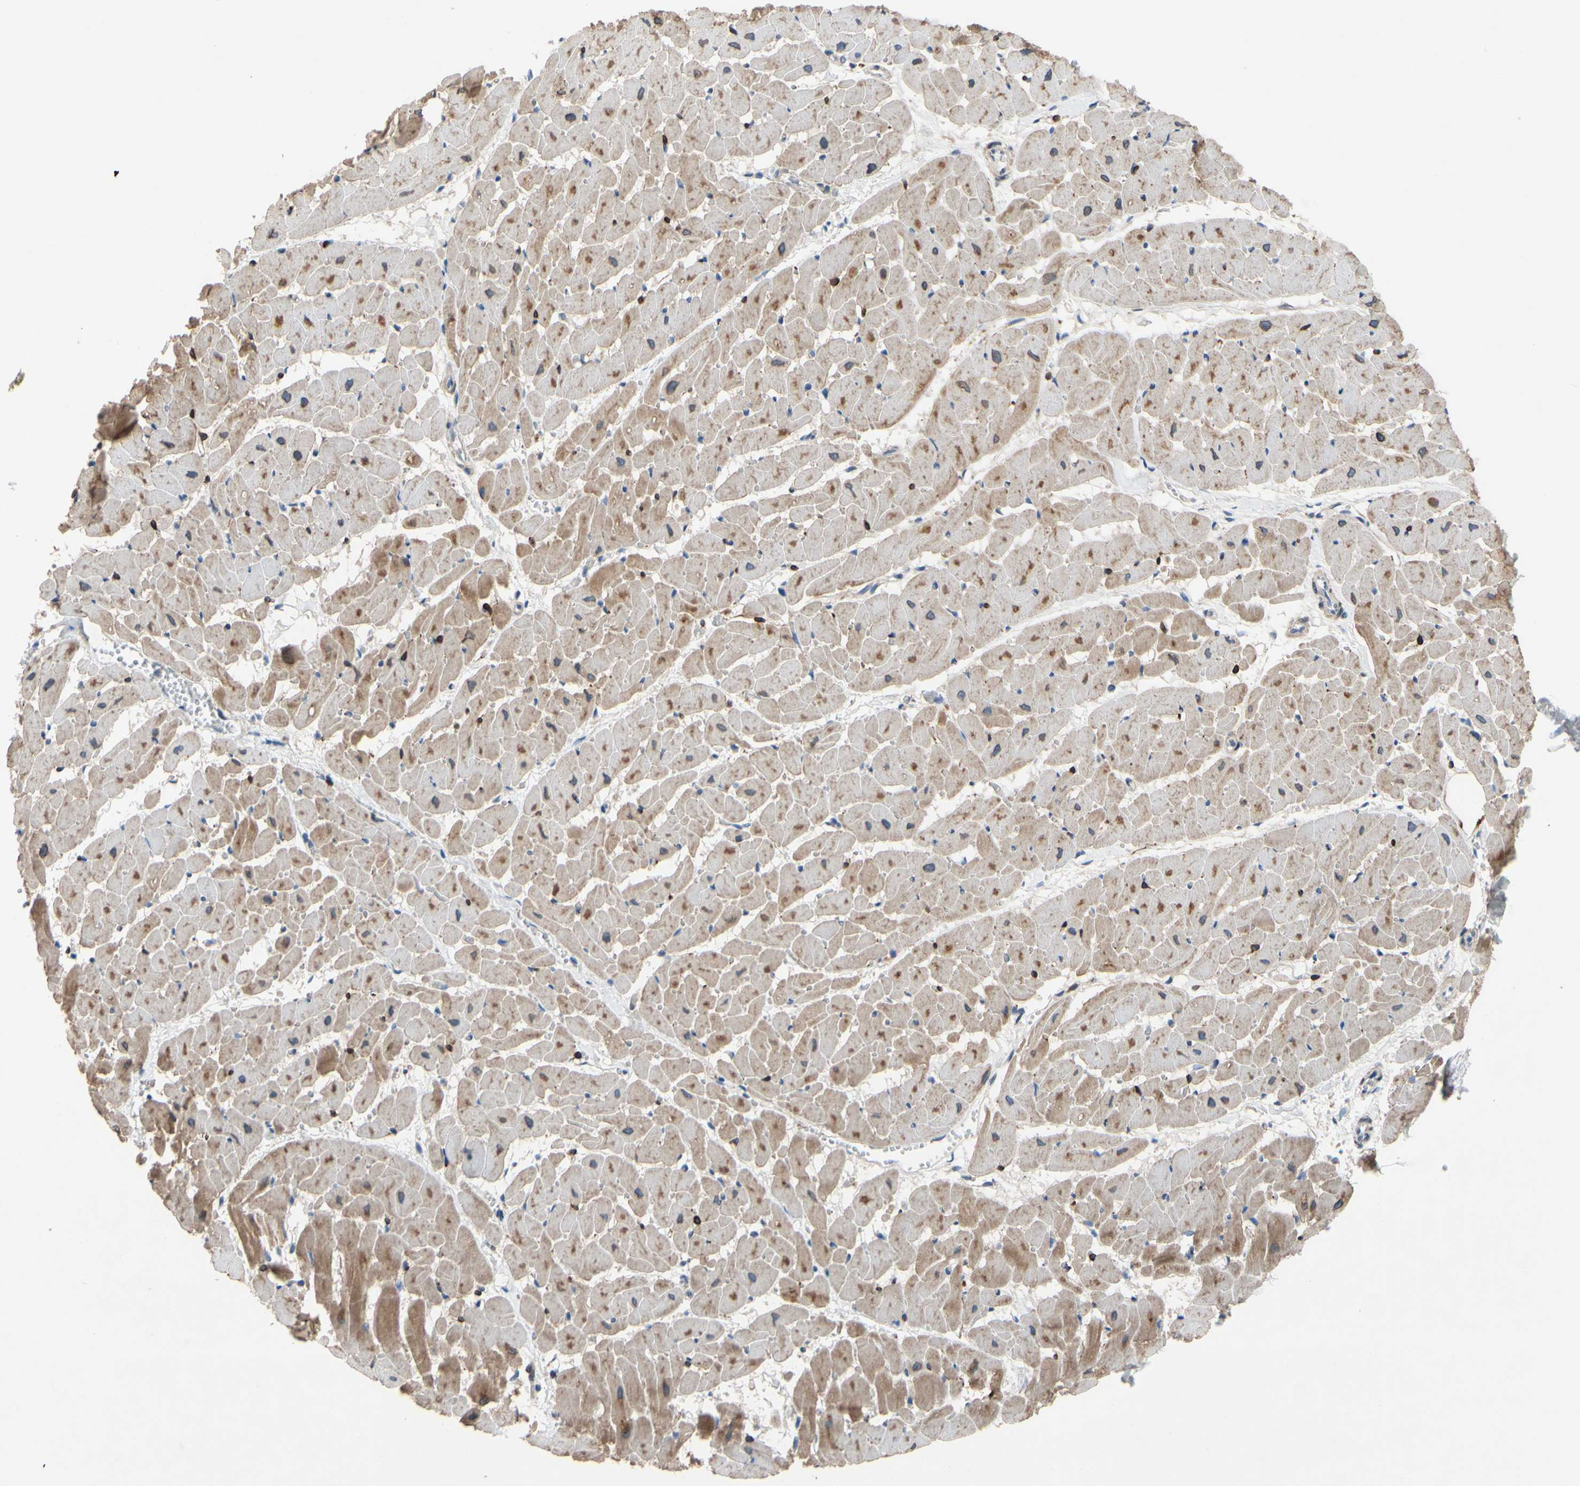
{"staining": {"intensity": "moderate", "quantity": "25%-75%", "location": "cytoplasmic/membranous"}, "tissue": "heart muscle", "cell_type": "Cardiomyocytes", "image_type": "normal", "snomed": [{"axis": "morphology", "description": "Normal tissue, NOS"}, {"axis": "topography", "description": "Heart"}], "caption": "Benign heart muscle was stained to show a protein in brown. There is medium levels of moderate cytoplasmic/membranous staining in approximately 25%-75% of cardiomyocytes. Using DAB (3,3'-diaminobenzidine) (brown) and hematoxylin (blue) stains, captured at high magnification using brightfield microscopy.", "gene": "PRXL2A", "patient": {"sex": "female", "age": 19}}